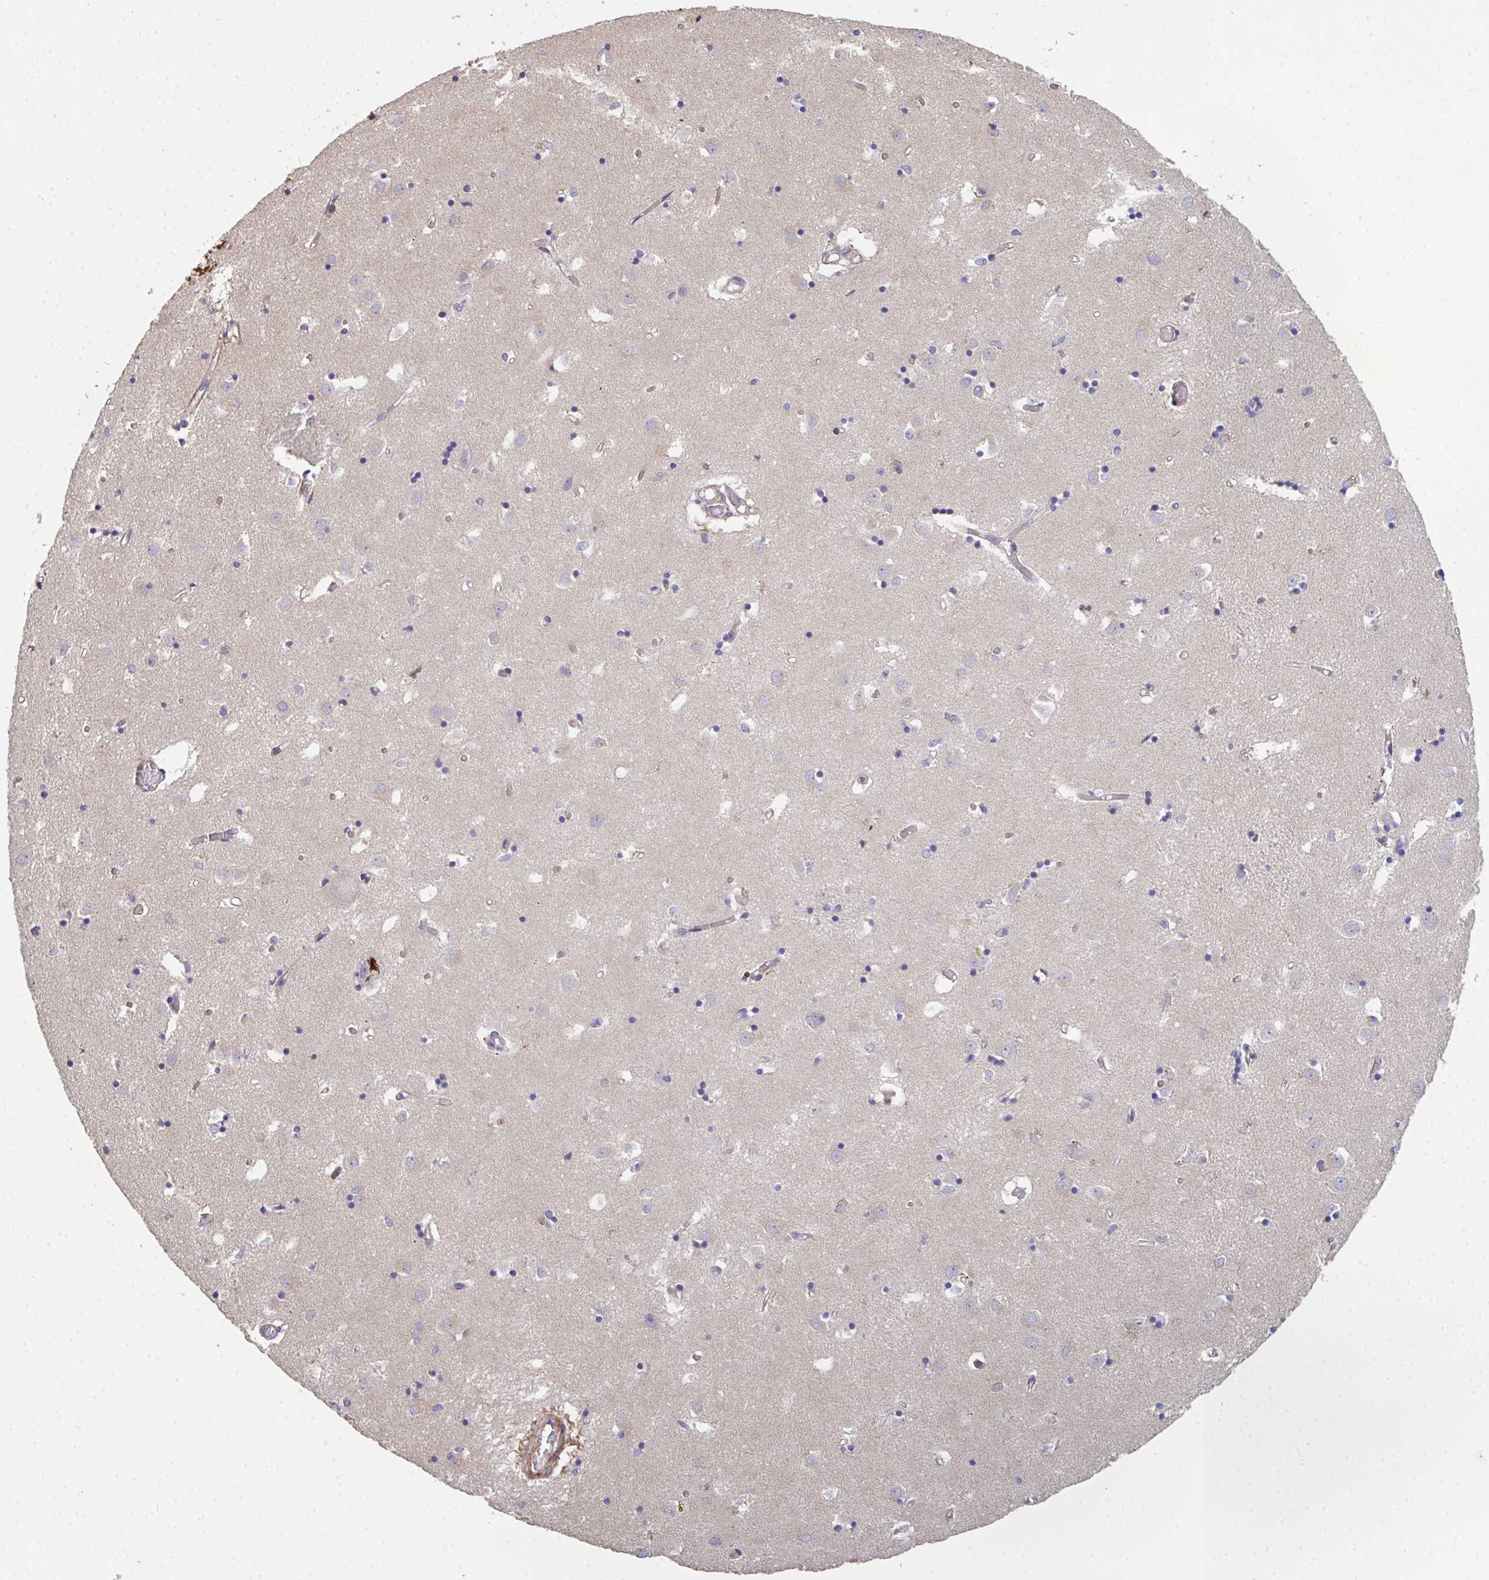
{"staining": {"intensity": "negative", "quantity": "none", "location": "none"}, "tissue": "caudate", "cell_type": "Glial cells", "image_type": "normal", "snomed": [{"axis": "morphology", "description": "Normal tissue, NOS"}, {"axis": "topography", "description": "Lateral ventricle wall"}], "caption": "IHC image of unremarkable caudate: human caudate stained with DAB (3,3'-diaminobenzidine) shows no significant protein expression in glial cells.", "gene": "FZD2", "patient": {"sex": "male", "age": 70}}